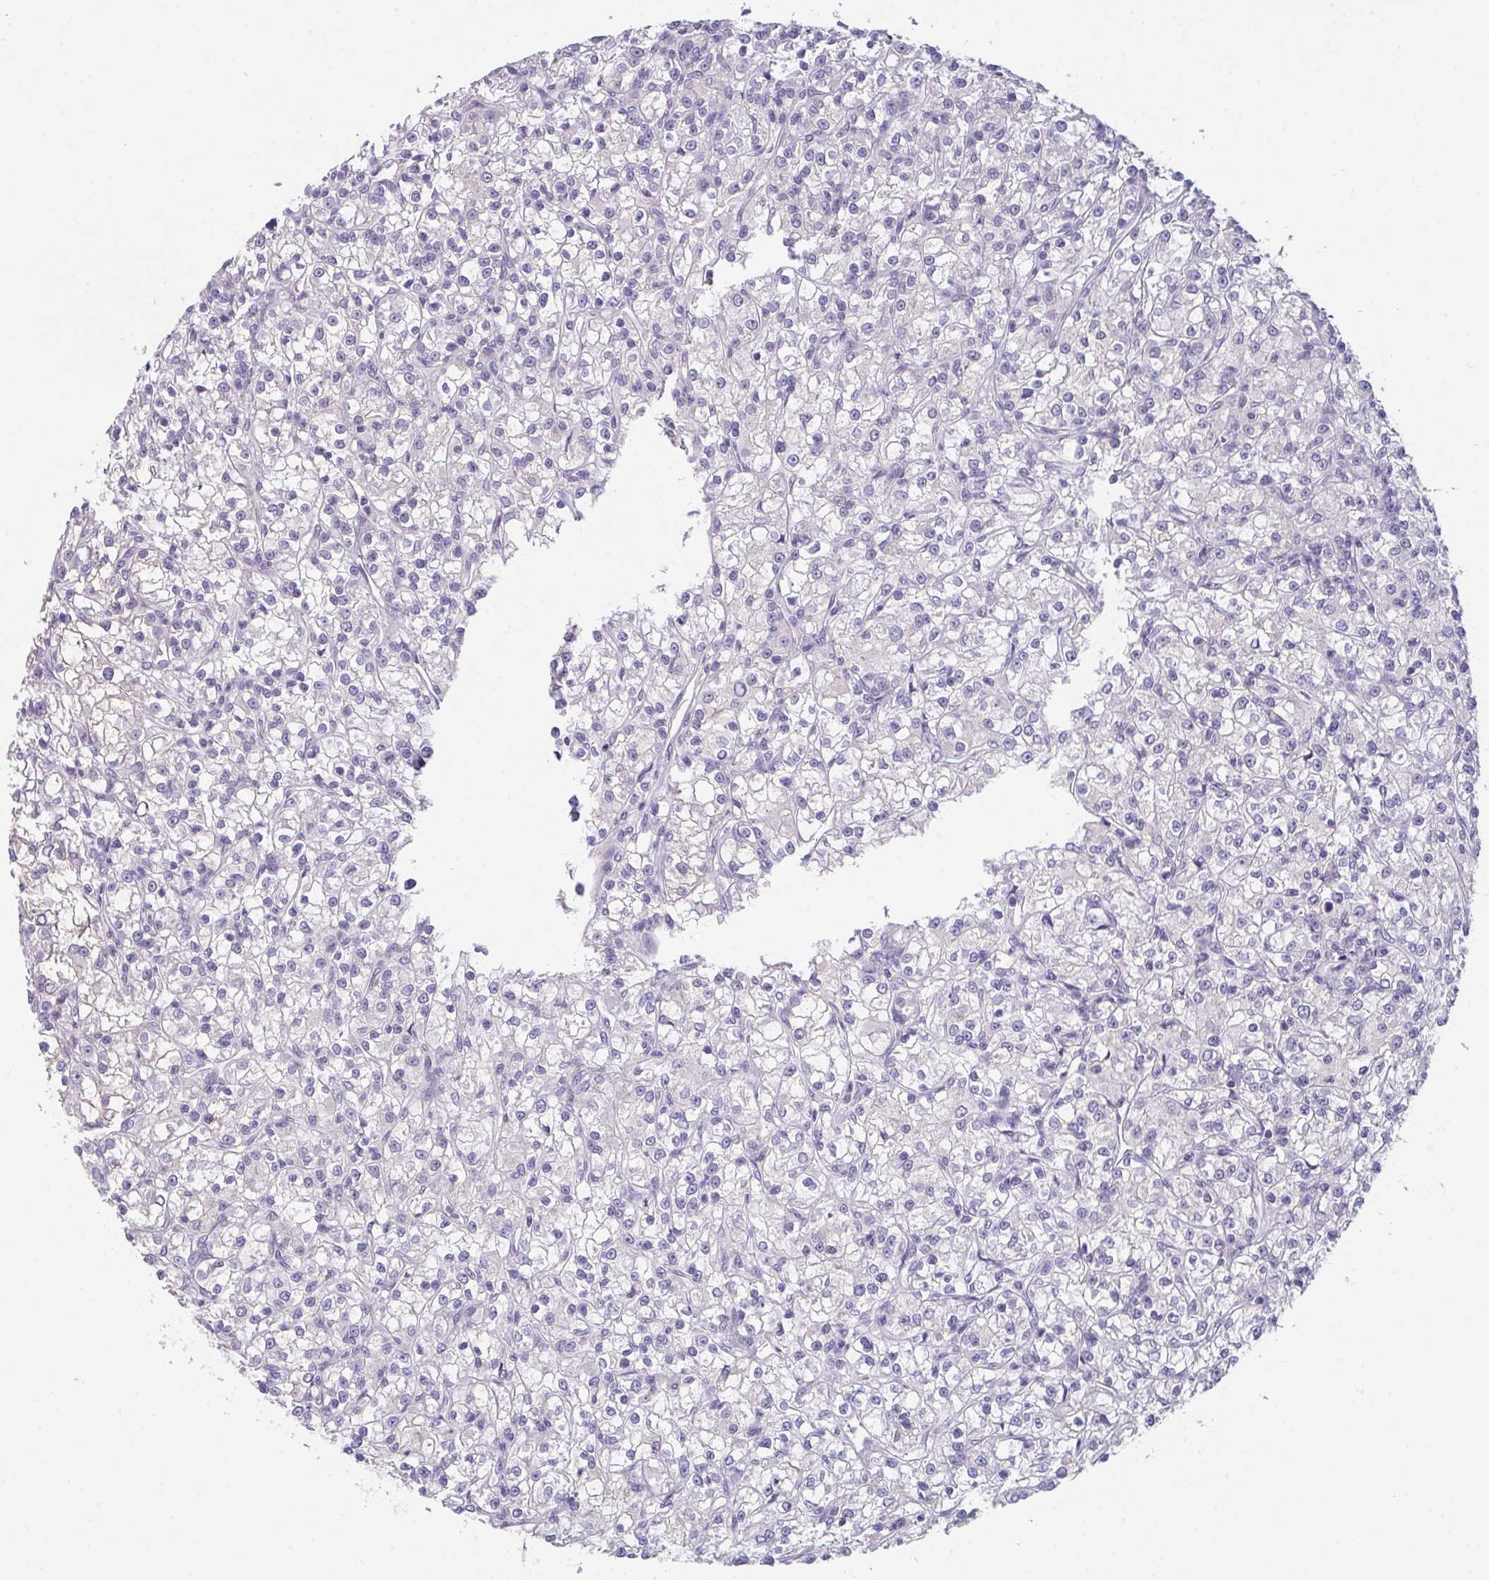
{"staining": {"intensity": "negative", "quantity": "none", "location": "none"}, "tissue": "renal cancer", "cell_type": "Tumor cells", "image_type": "cancer", "snomed": [{"axis": "morphology", "description": "Adenocarcinoma, NOS"}, {"axis": "topography", "description": "Kidney"}], "caption": "IHC of renal cancer (adenocarcinoma) displays no staining in tumor cells.", "gene": "GLTPD2", "patient": {"sex": "female", "age": 59}}